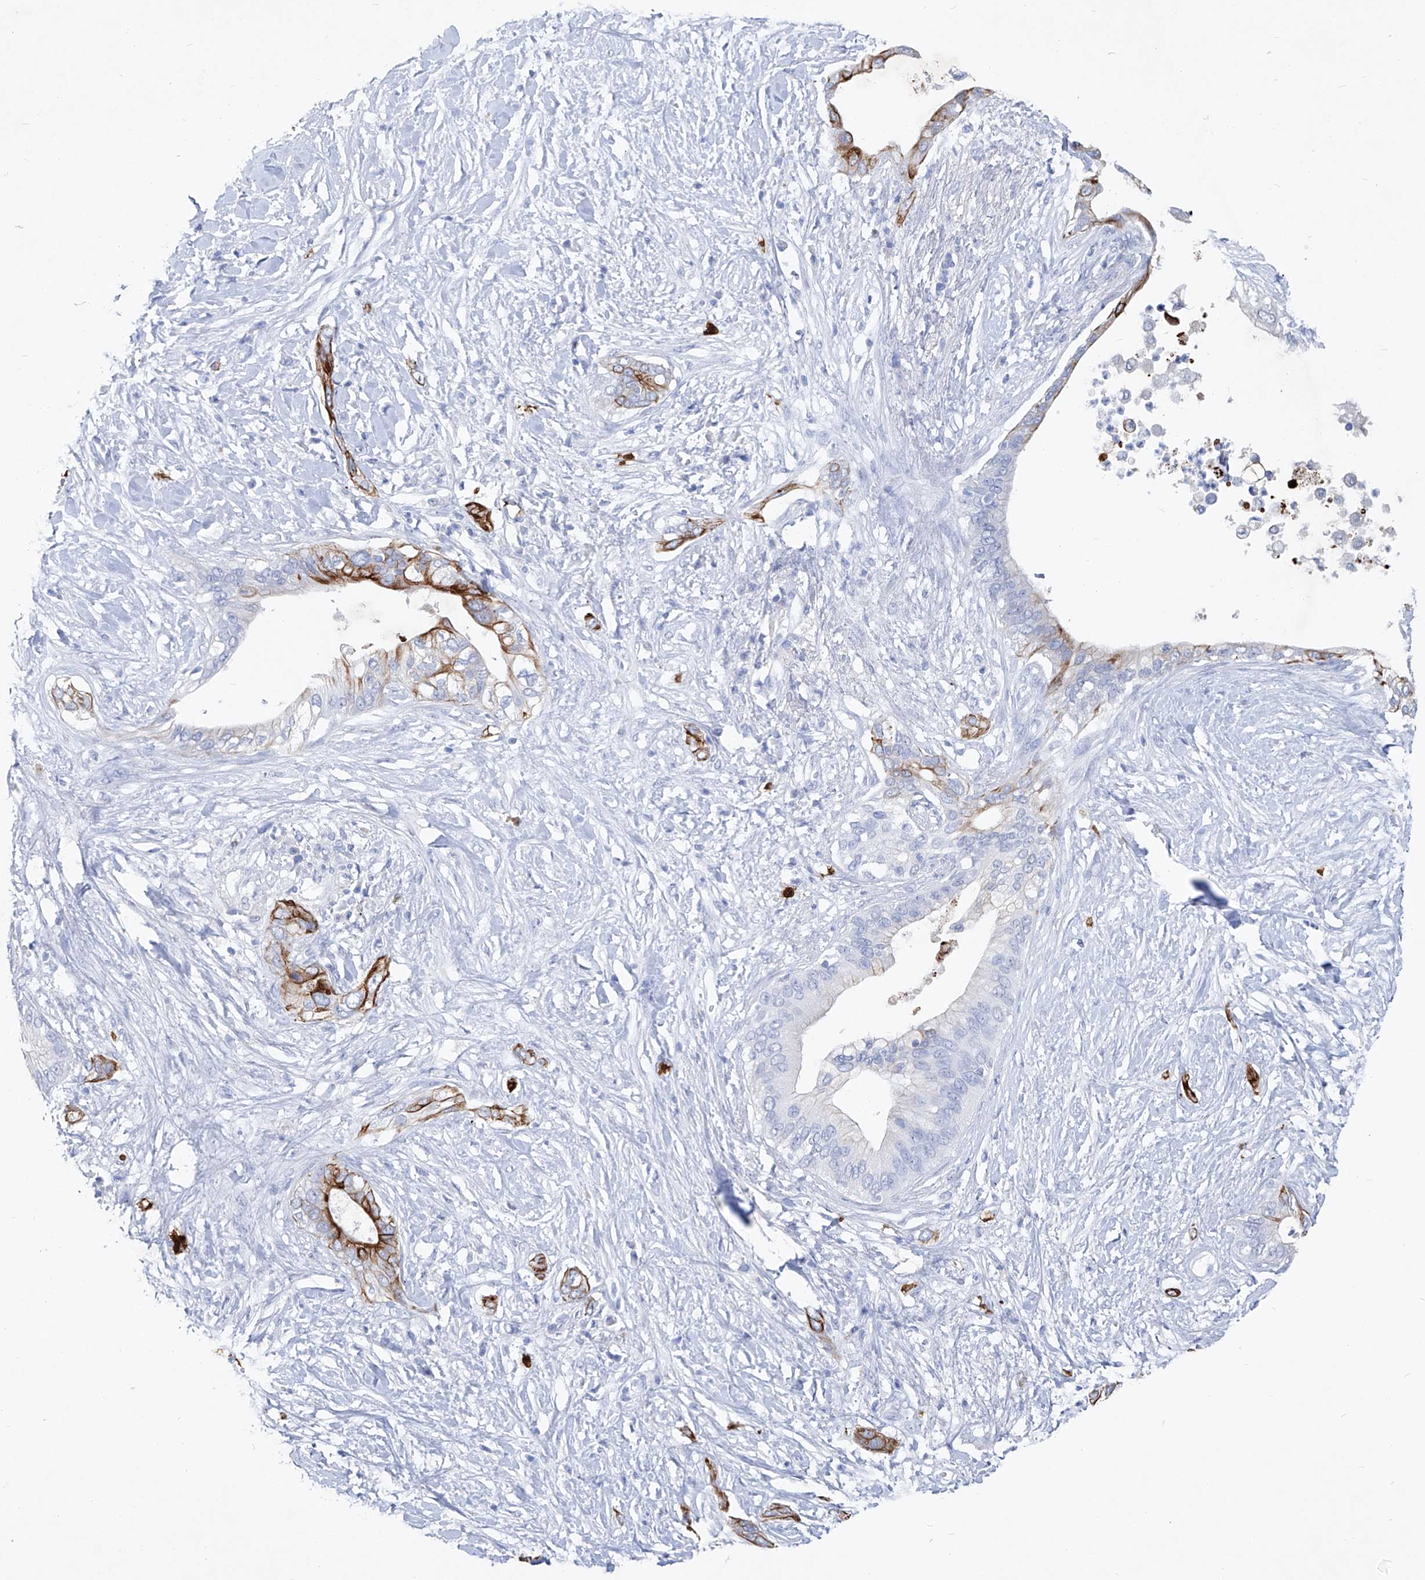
{"staining": {"intensity": "strong", "quantity": "<25%", "location": "cytoplasmic/membranous"}, "tissue": "pancreatic cancer", "cell_type": "Tumor cells", "image_type": "cancer", "snomed": [{"axis": "morphology", "description": "Normal tissue, NOS"}, {"axis": "morphology", "description": "Adenocarcinoma, NOS"}, {"axis": "topography", "description": "Pancreas"}, {"axis": "topography", "description": "Peripheral nerve tissue"}], "caption": "Protein expression analysis of human pancreatic cancer reveals strong cytoplasmic/membranous staining in approximately <25% of tumor cells.", "gene": "FRS3", "patient": {"sex": "male", "age": 59}}